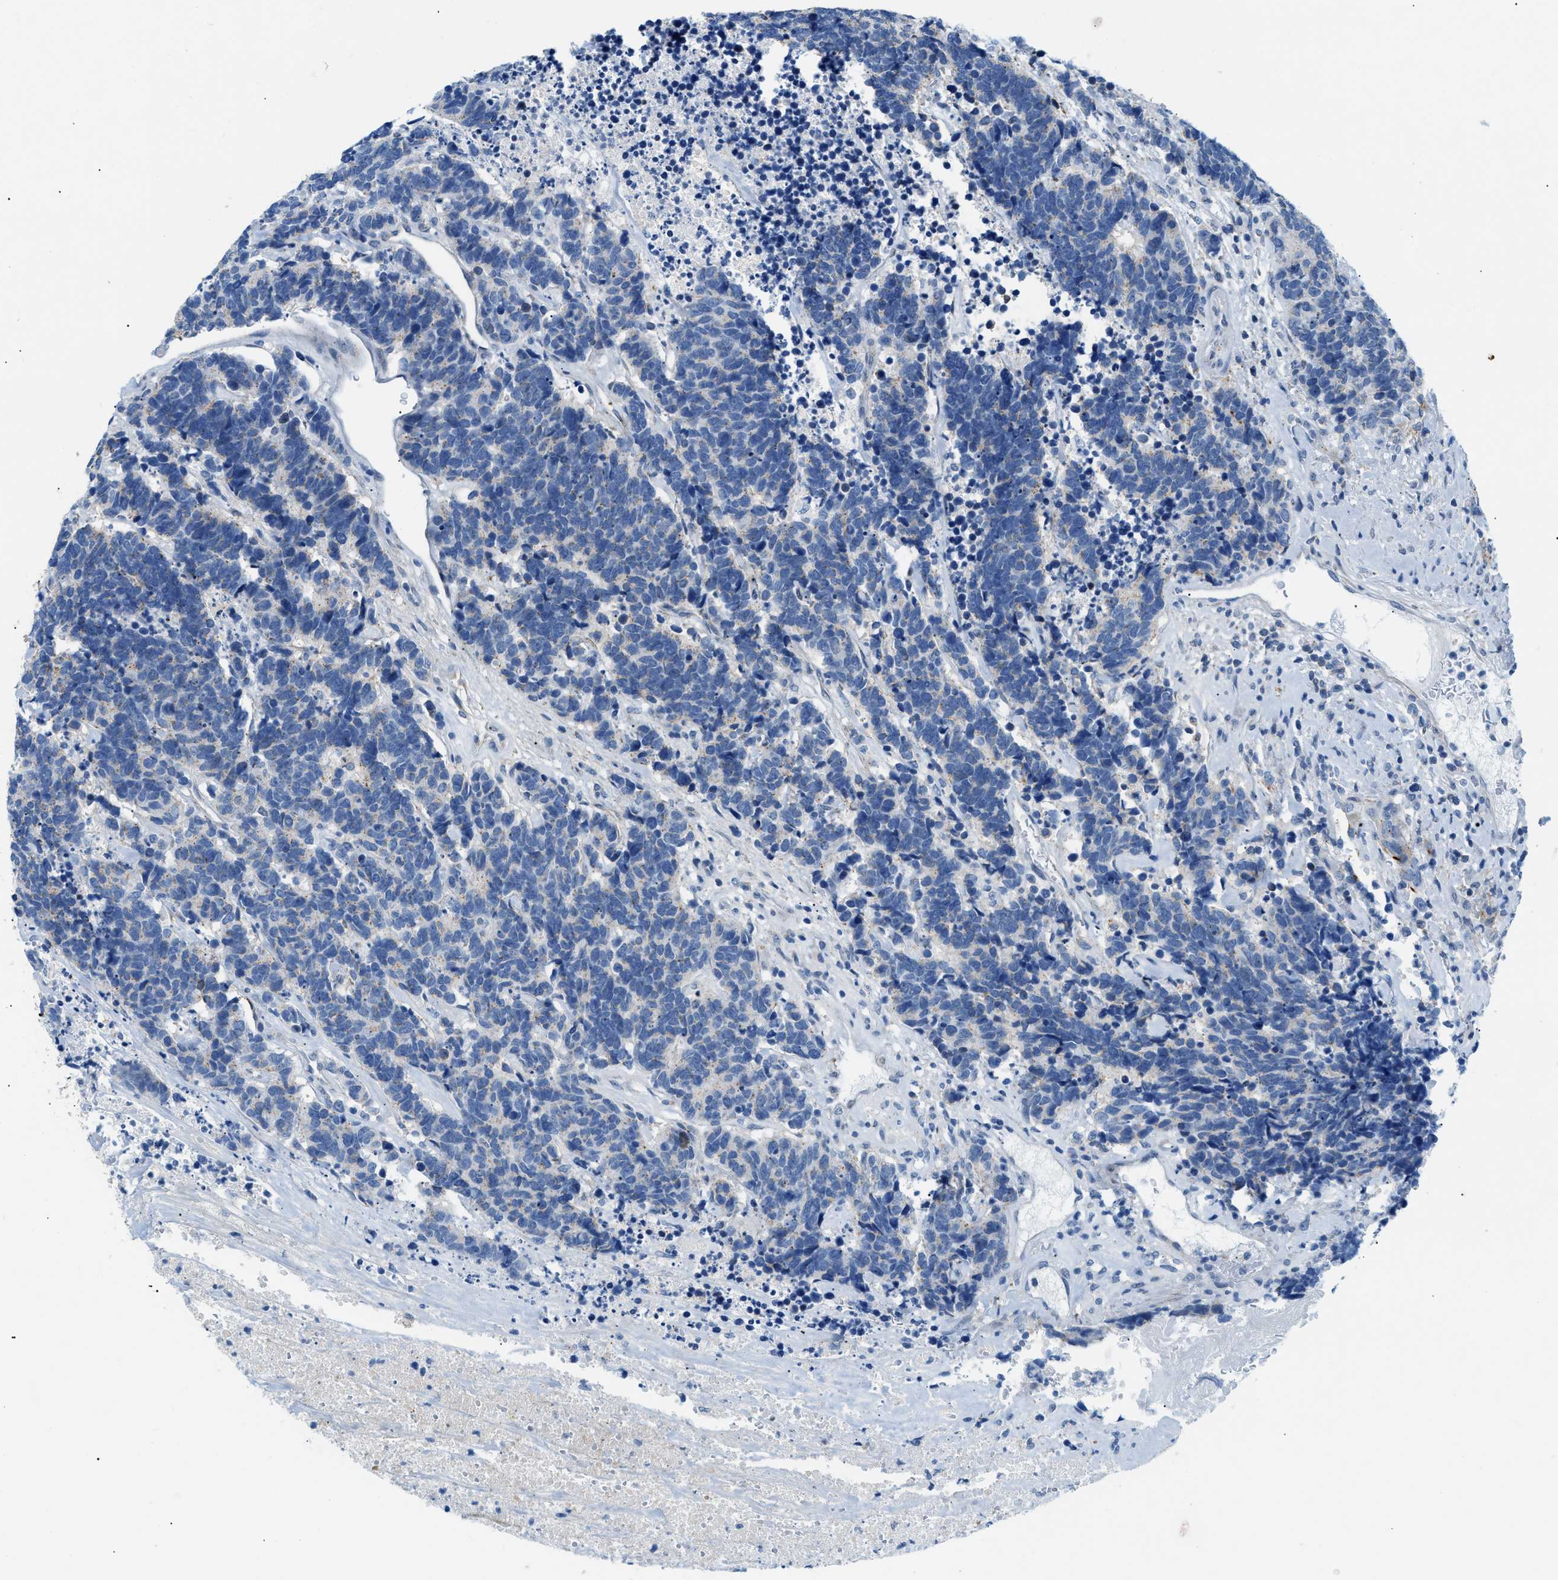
{"staining": {"intensity": "negative", "quantity": "none", "location": "none"}, "tissue": "carcinoid", "cell_type": "Tumor cells", "image_type": "cancer", "snomed": [{"axis": "morphology", "description": "Carcinoma, NOS"}, {"axis": "morphology", "description": "Carcinoid, malignant, NOS"}, {"axis": "topography", "description": "Urinary bladder"}], "caption": "This is a image of IHC staining of carcinoid, which shows no positivity in tumor cells. (DAB immunohistochemistry, high magnification).", "gene": "FDCSP", "patient": {"sex": "male", "age": 57}}